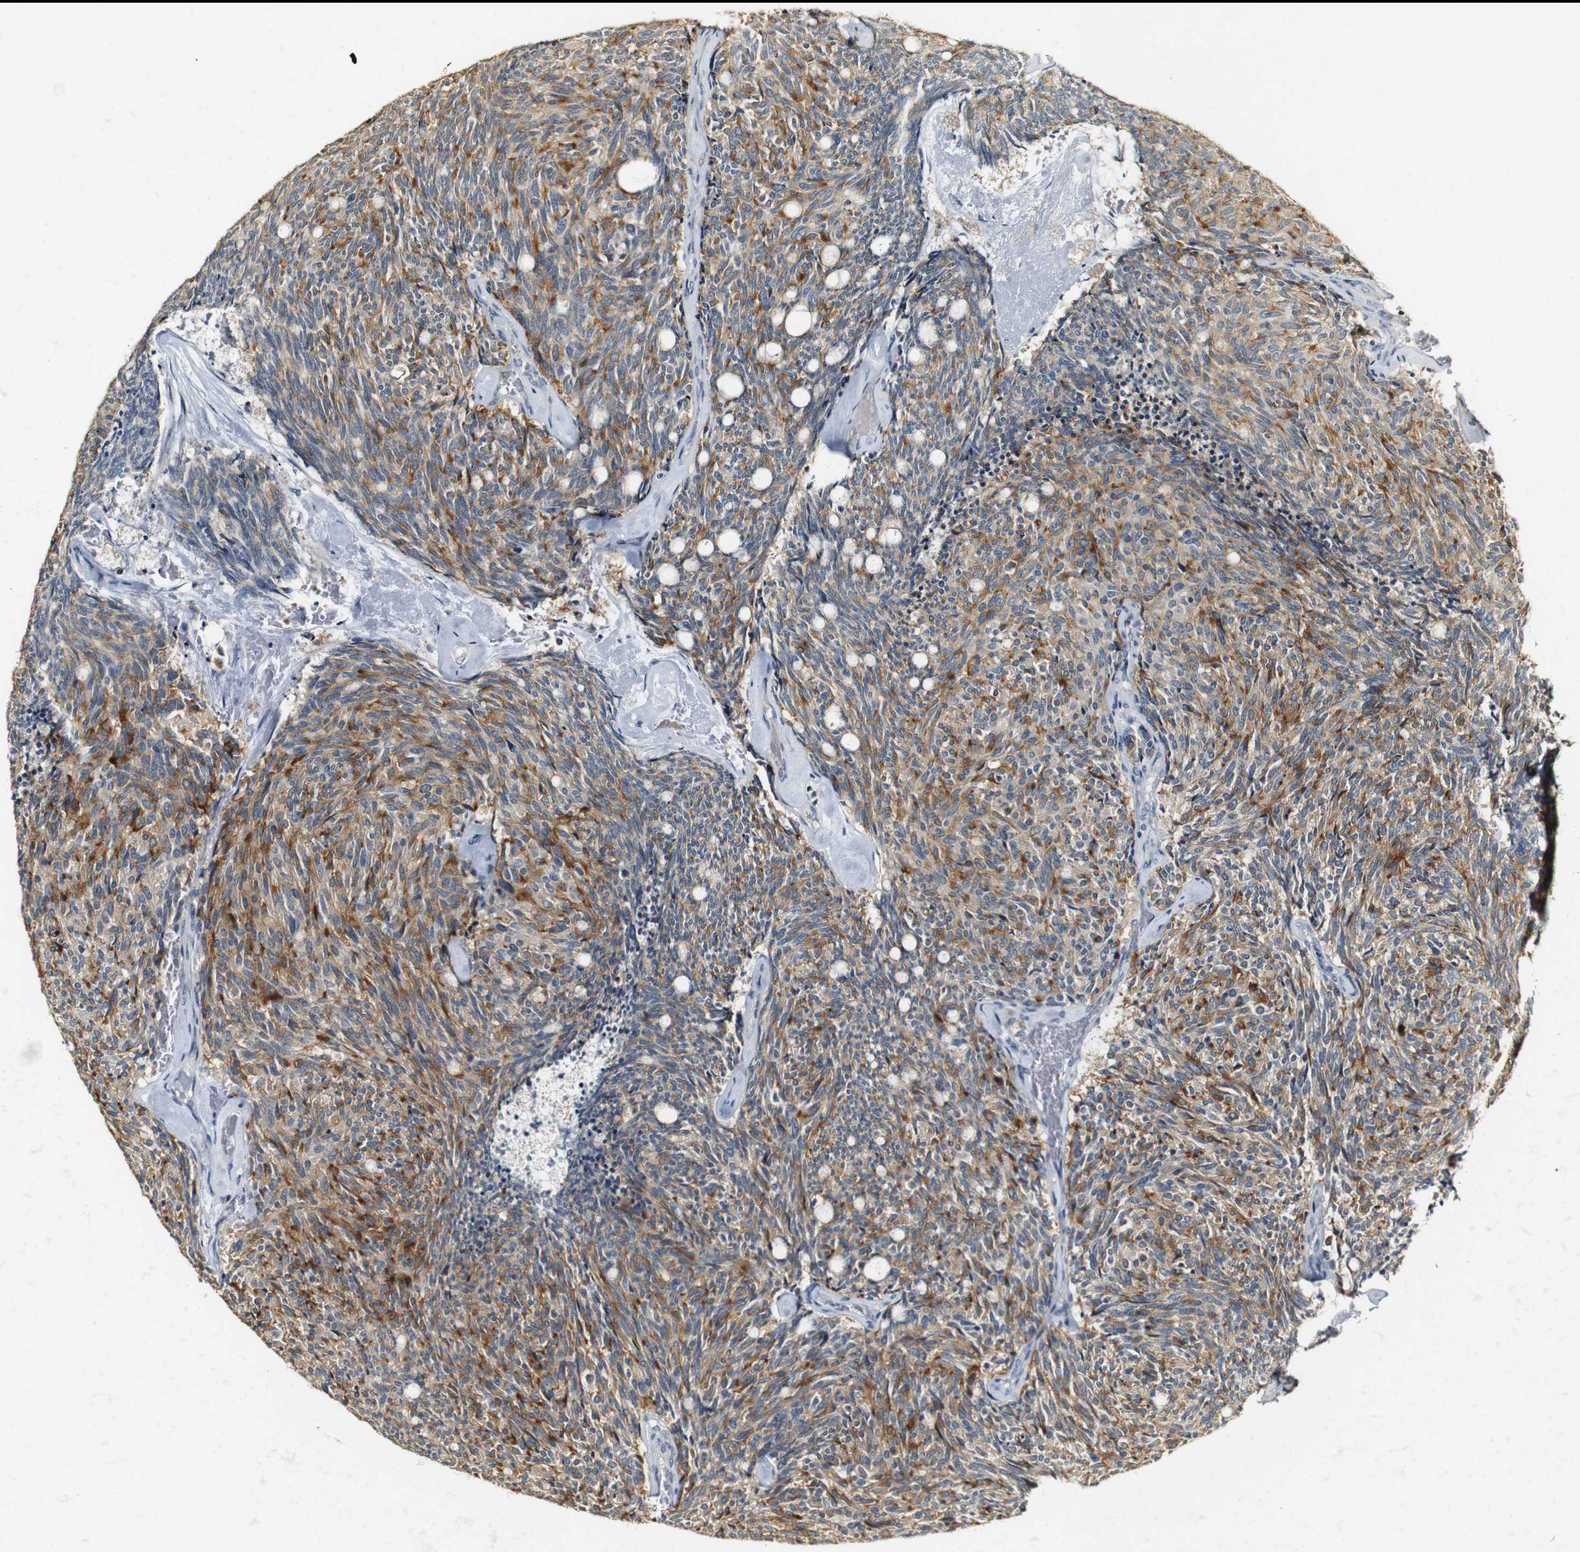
{"staining": {"intensity": "moderate", "quantity": ">75%", "location": "cytoplasmic/membranous"}, "tissue": "carcinoid", "cell_type": "Tumor cells", "image_type": "cancer", "snomed": [{"axis": "morphology", "description": "Carcinoid, malignant, NOS"}, {"axis": "topography", "description": "Pancreas"}], "caption": "The histopathology image shows a brown stain indicating the presence of a protein in the cytoplasmic/membranous of tumor cells in carcinoid.", "gene": "SYT7", "patient": {"sex": "female", "age": 54}}